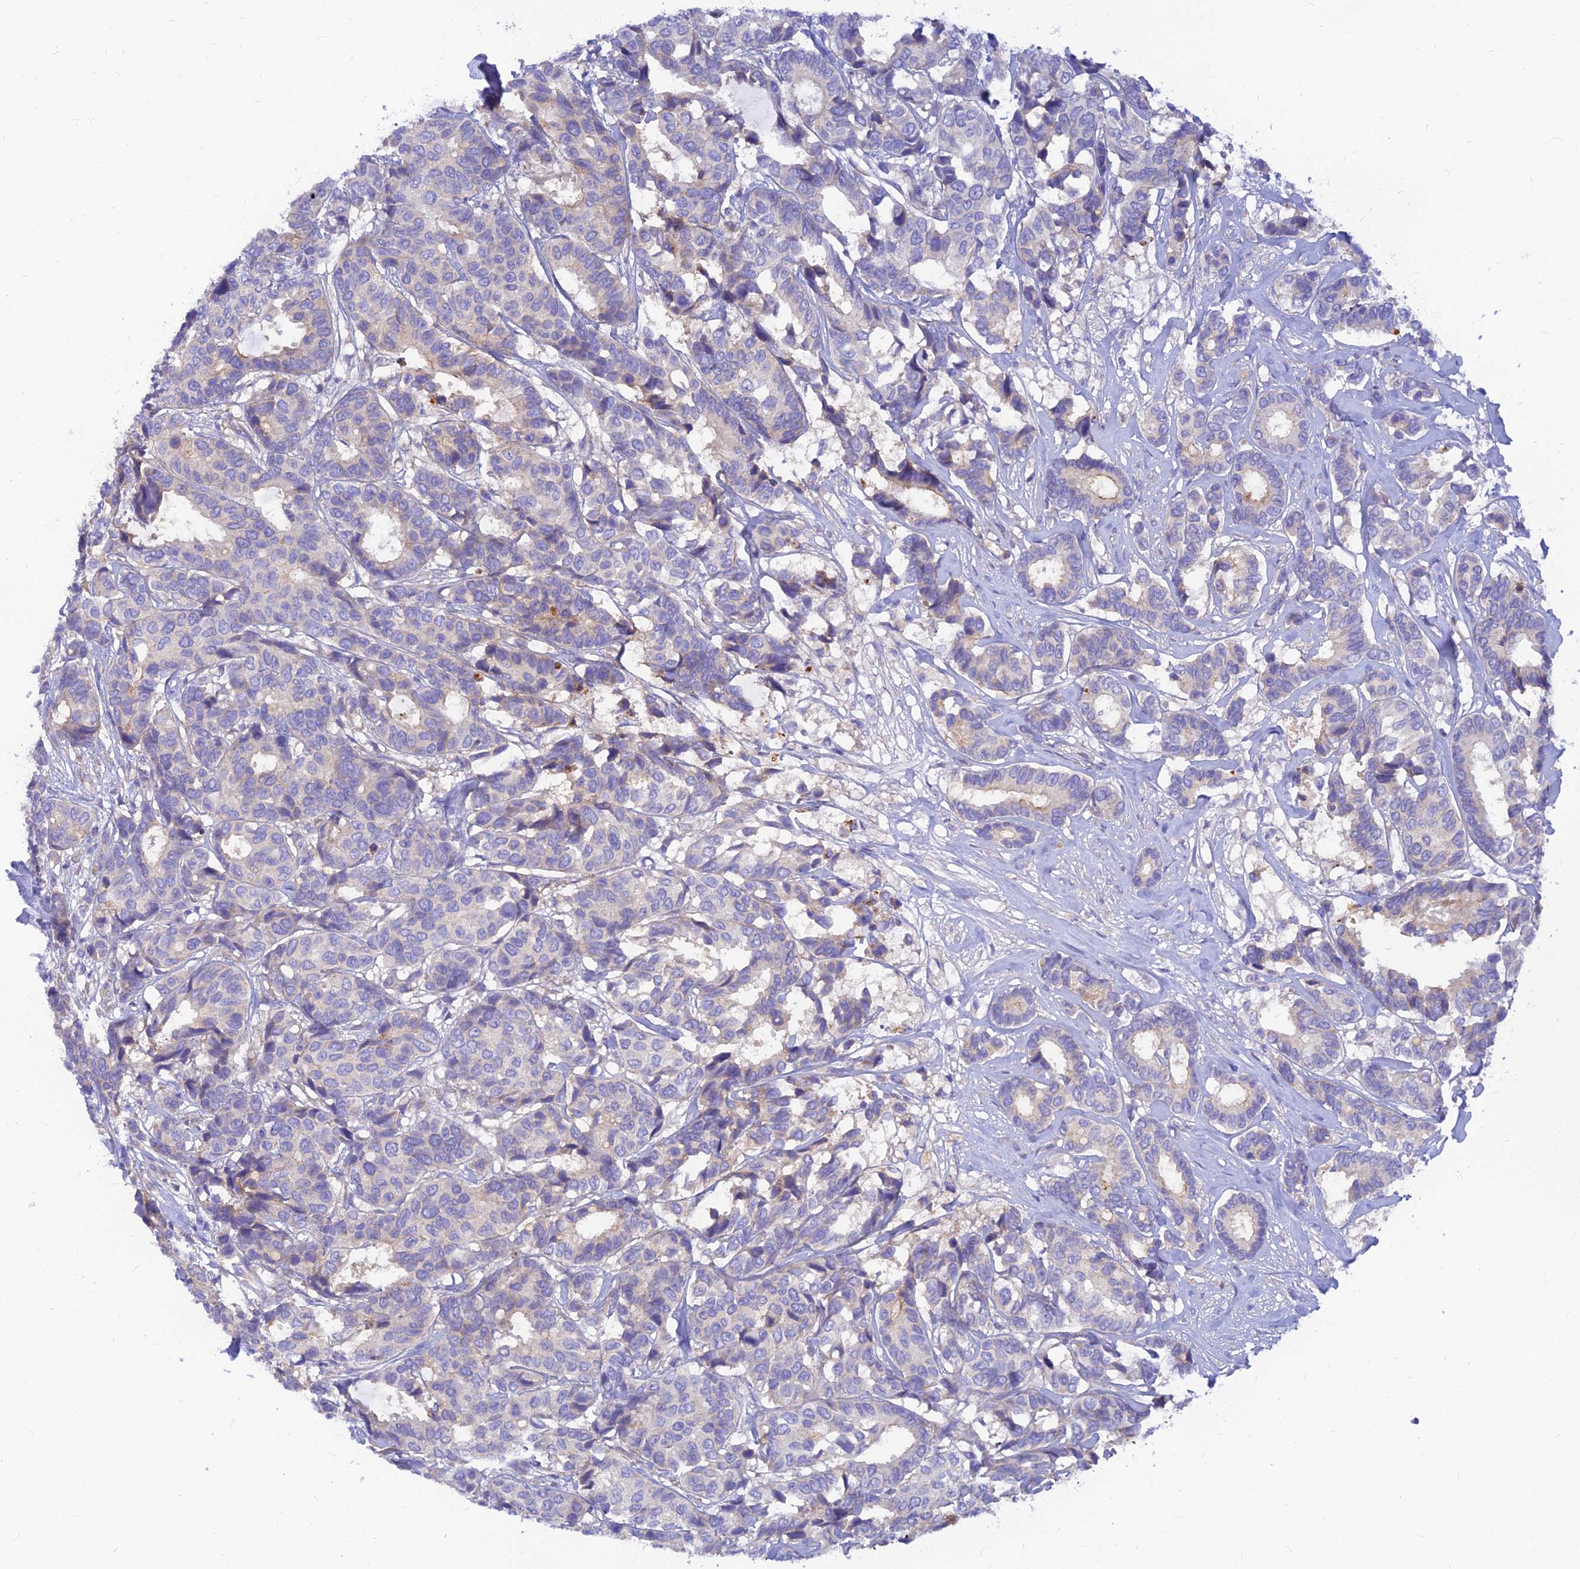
{"staining": {"intensity": "weak", "quantity": "<25%", "location": "cytoplasmic/membranous"}, "tissue": "breast cancer", "cell_type": "Tumor cells", "image_type": "cancer", "snomed": [{"axis": "morphology", "description": "Duct carcinoma"}, {"axis": "topography", "description": "Breast"}], "caption": "Immunohistochemistry (IHC) of breast intraductal carcinoma shows no staining in tumor cells.", "gene": "TMEM30B", "patient": {"sex": "female", "age": 87}}